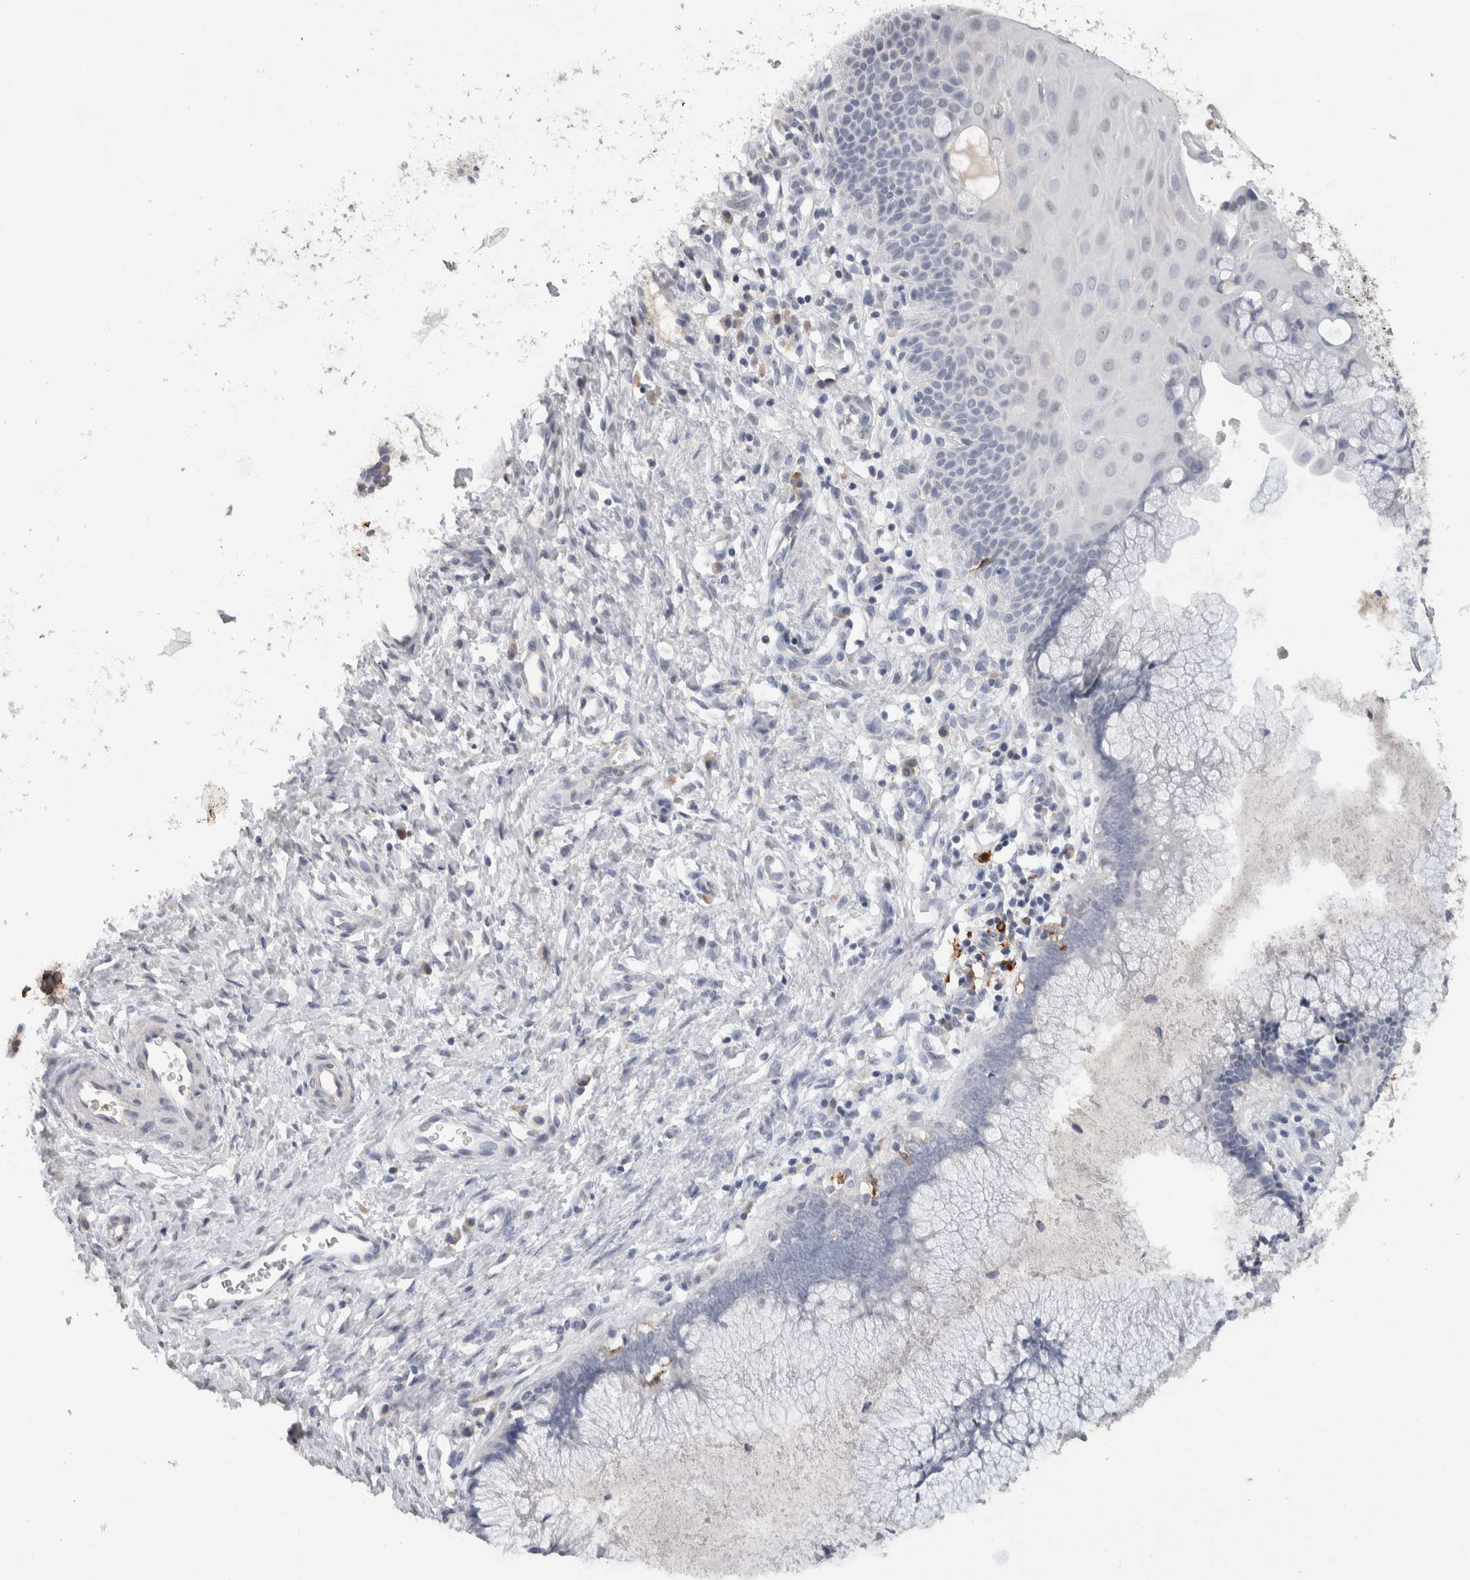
{"staining": {"intensity": "negative", "quantity": "none", "location": "none"}, "tissue": "cervix", "cell_type": "Glandular cells", "image_type": "normal", "snomed": [{"axis": "morphology", "description": "Normal tissue, NOS"}, {"axis": "topography", "description": "Cervix"}], "caption": "Normal cervix was stained to show a protein in brown. There is no significant staining in glandular cells. (DAB (3,3'-diaminobenzidine) IHC with hematoxylin counter stain).", "gene": "LAMP3", "patient": {"sex": "female", "age": 75}}